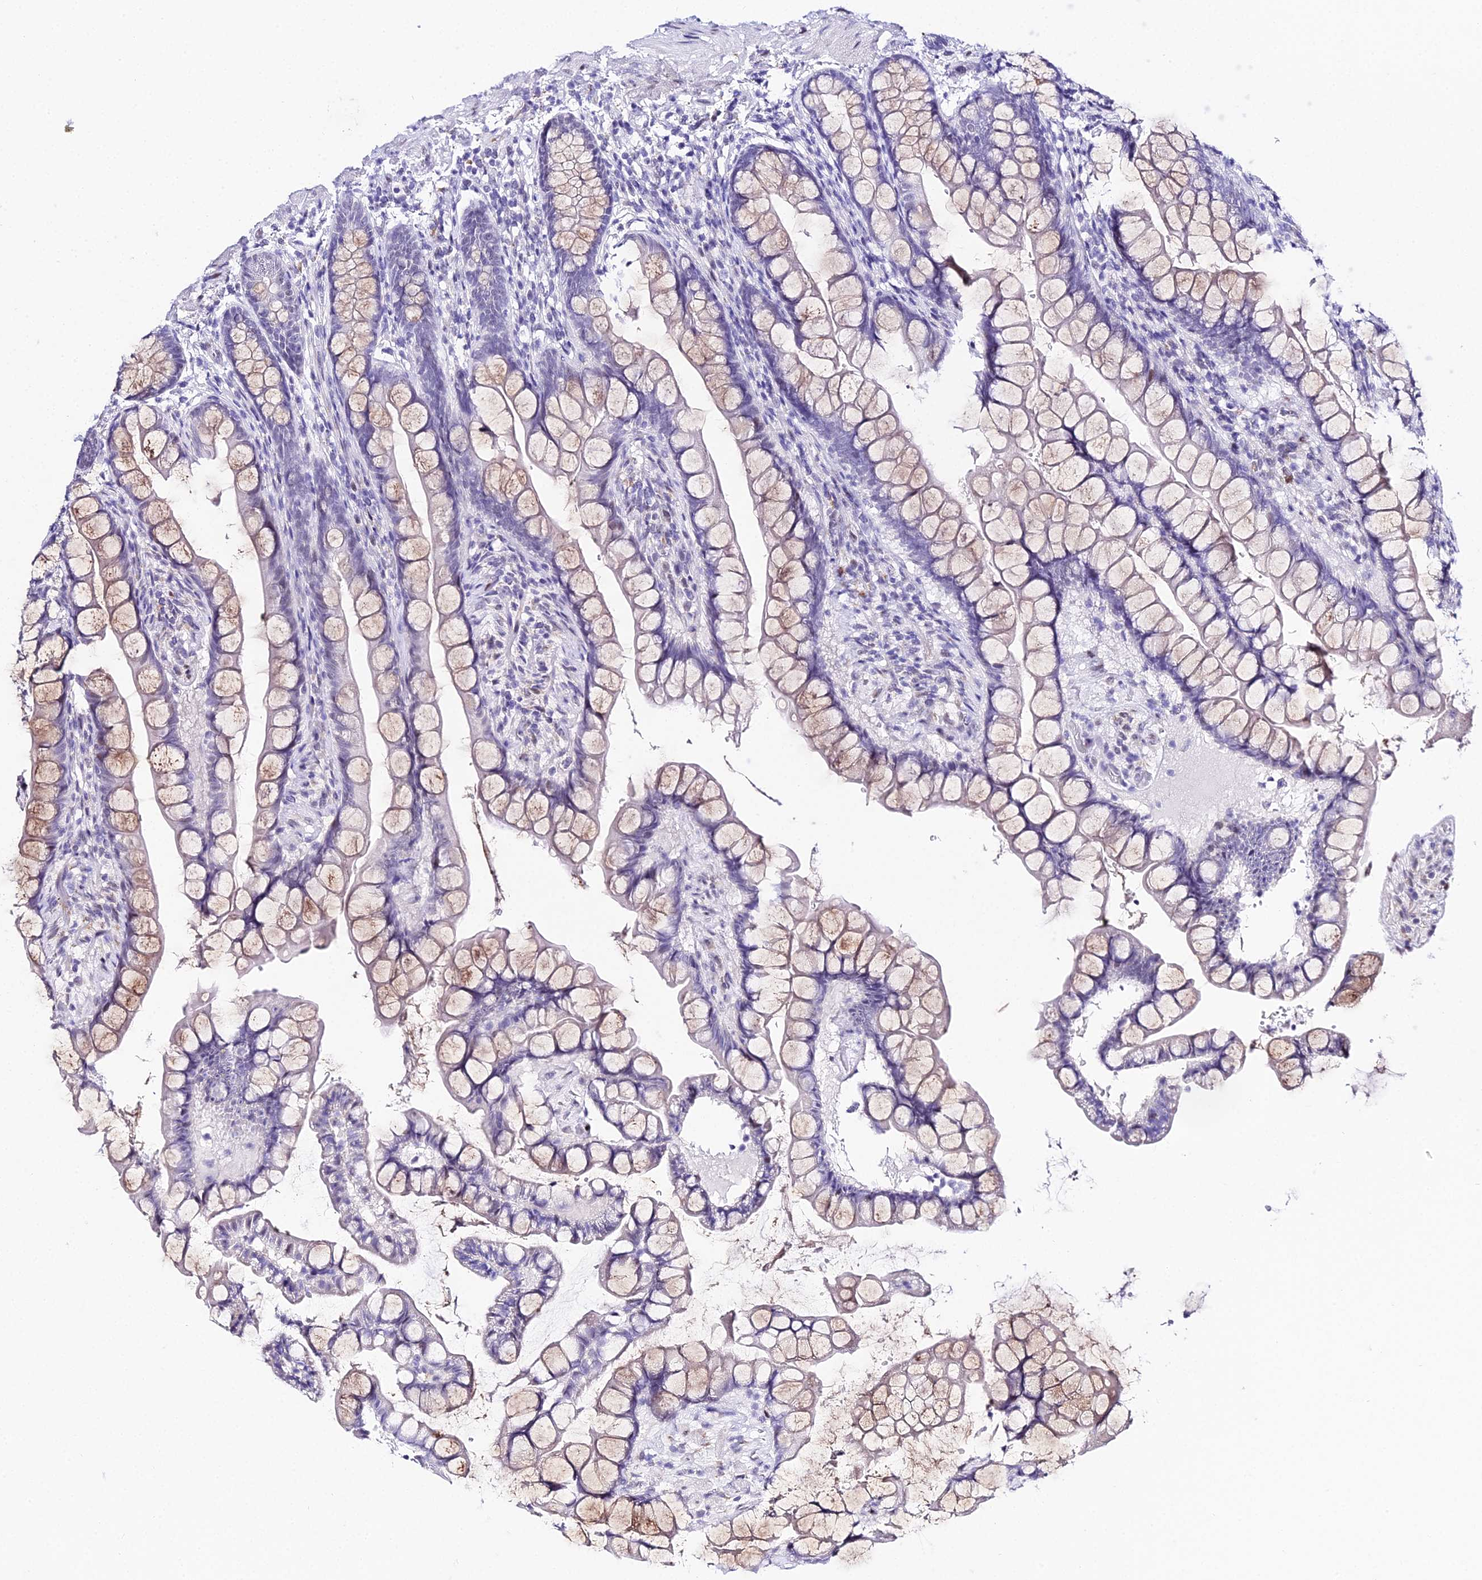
{"staining": {"intensity": "weak", "quantity": "25%-75%", "location": "cytoplasmic/membranous"}, "tissue": "small intestine", "cell_type": "Glandular cells", "image_type": "normal", "snomed": [{"axis": "morphology", "description": "Normal tissue, NOS"}, {"axis": "topography", "description": "Small intestine"}], "caption": "DAB immunohistochemical staining of unremarkable human small intestine reveals weak cytoplasmic/membranous protein staining in approximately 25%-75% of glandular cells.", "gene": "POFUT2", "patient": {"sex": "male", "age": 70}}